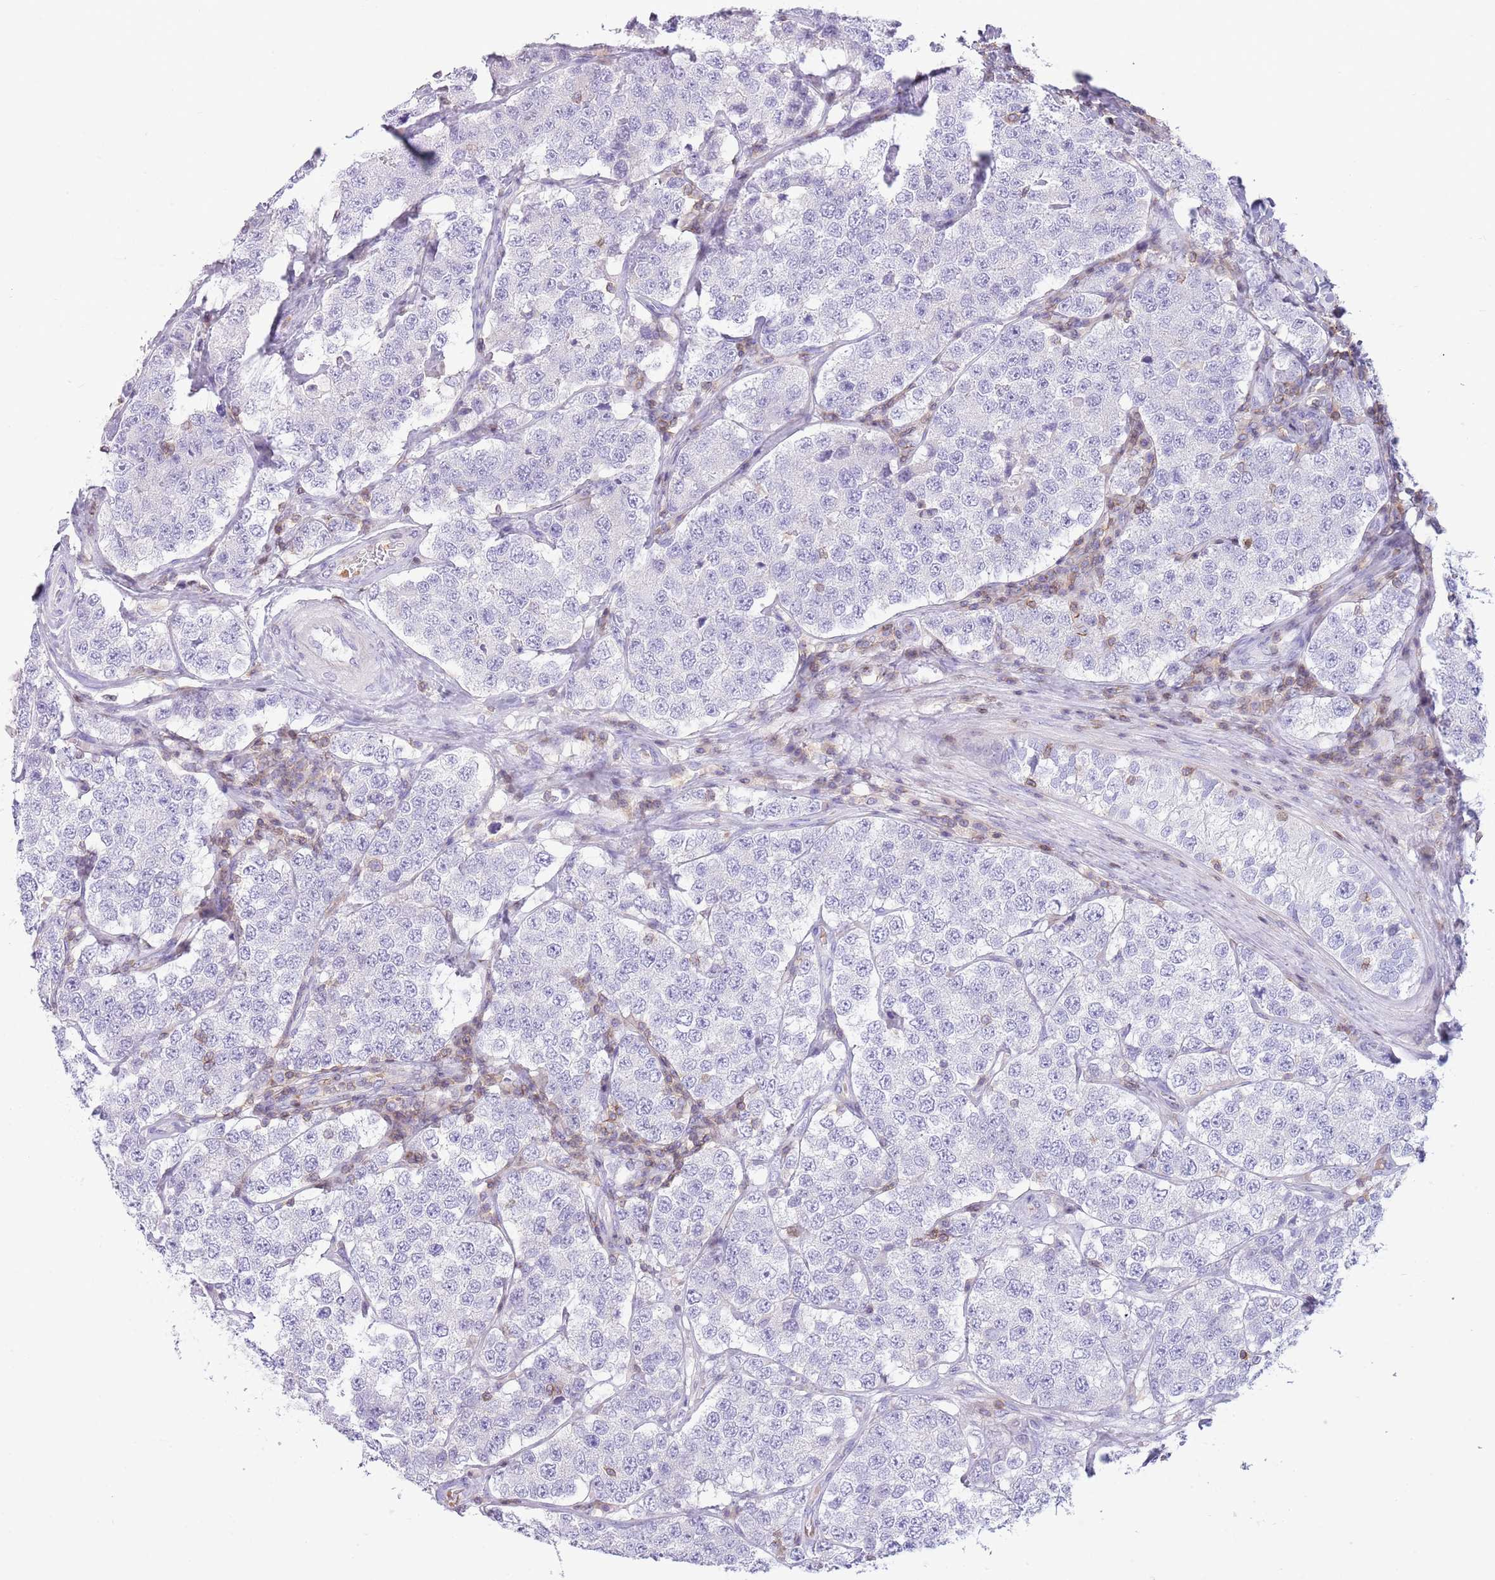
{"staining": {"intensity": "negative", "quantity": "none", "location": "none"}, "tissue": "testis cancer", "cell_type": "Tumor cells", "image_type": "cancer", "snomed": [{"axis": "morphology", "description": "Seminoma, NOS"}, {"axis": "topography", "description": "Testis"}], "caption": "Immunohistochemical staining of testis seminoma displays no significant expression in tumor cells.", "gene": "OR4Q3", "patient": {"sex": "male", "age": 34}}